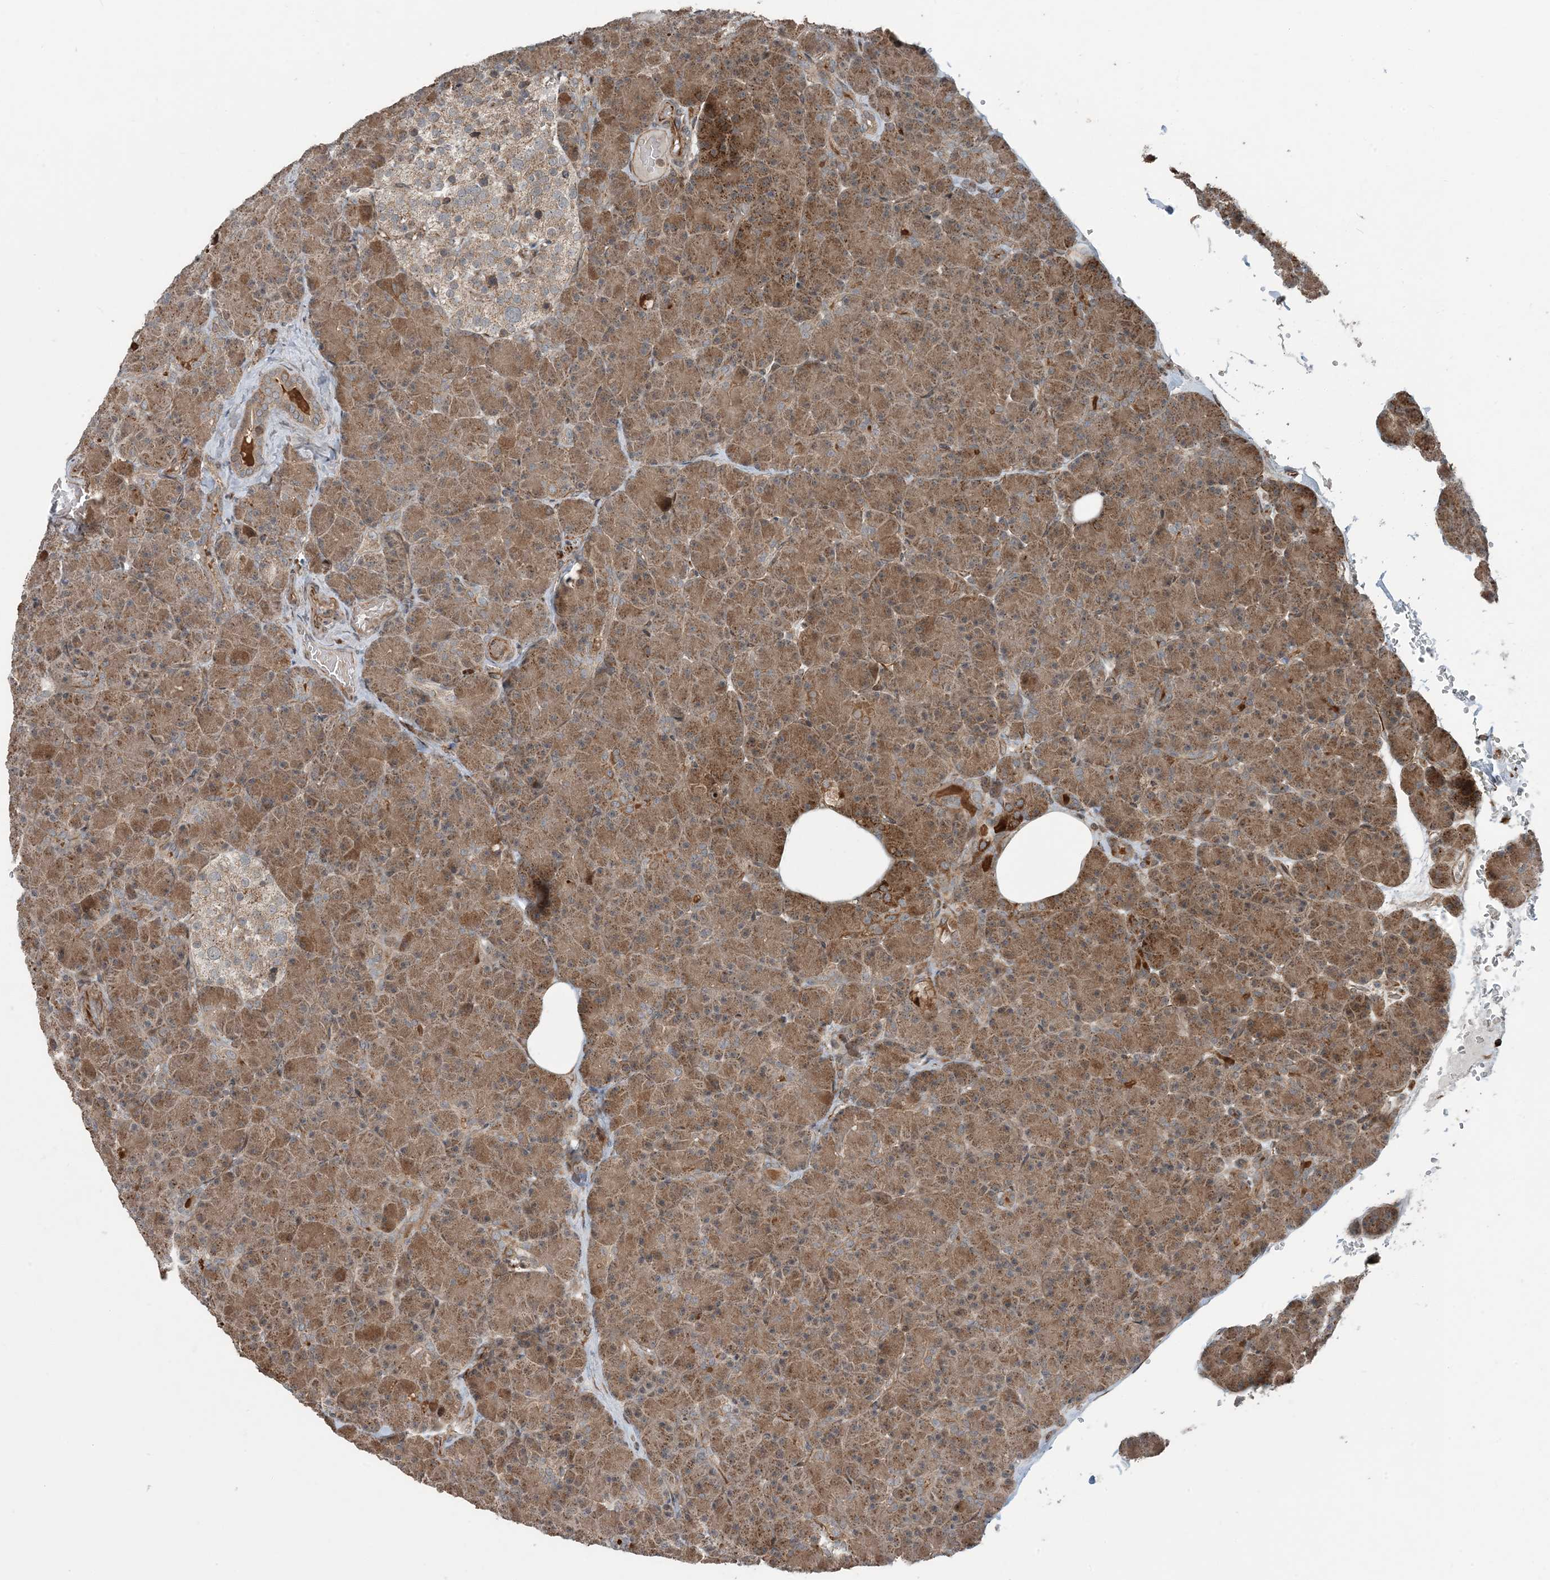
{"staining": {"intensity": "moderate", "quantity": ">75%", "location": "cytoplasmic/membranous"}, "tissue": "pancreas", "cell_type": "Exocrine glandular cells", "image_type": "normal", "snomed": [{"axis": "morphology", "description": "Normal tissue, NOS"}, {"axis": "topography", "description": "Pancreas"}], "caption": "Approximately >75% of exocrine glandular cells in normal pancreas show moderate cytoplasmic/membranous protein staining as visualized by brown immunohistochemical staining.", "gene": "EDEM2", "patient": {"sex": "female", "age": 43}}